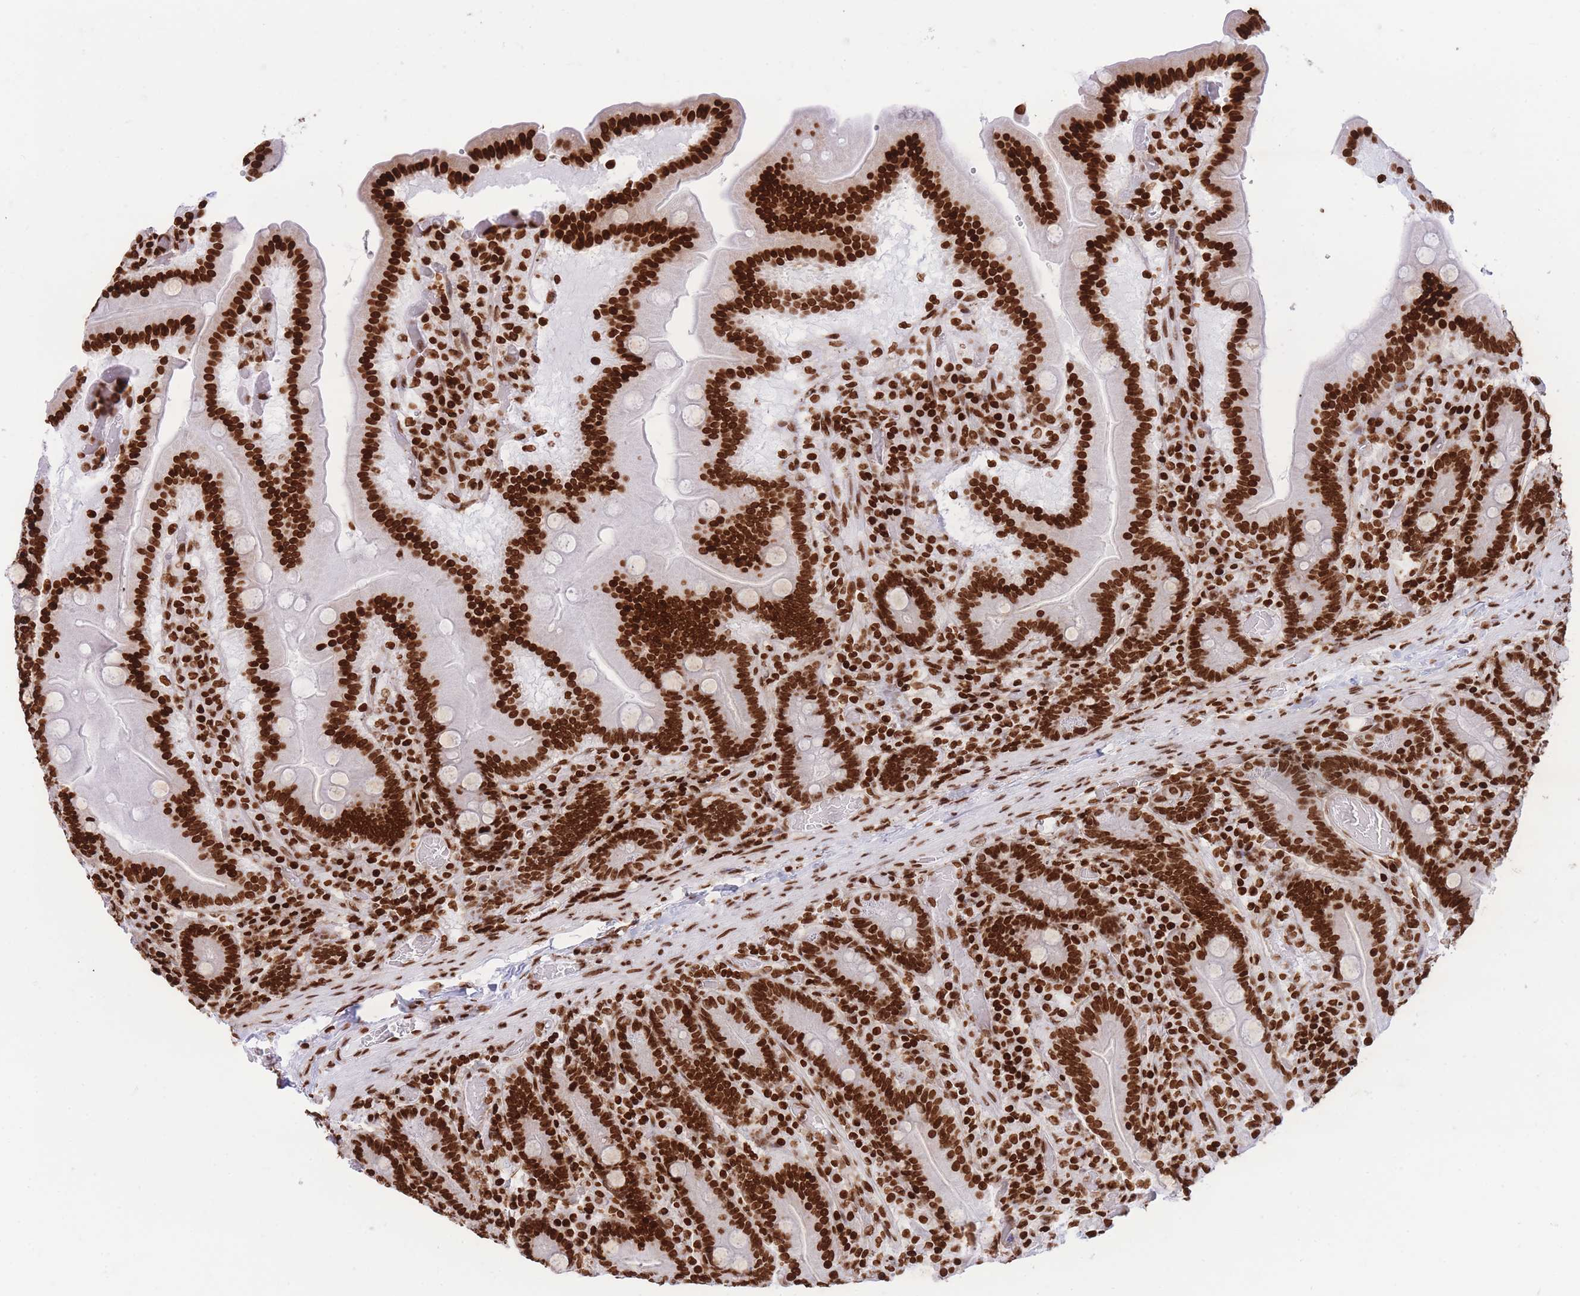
{"staining": {"intensity": "strong", "quantity": ">75%", "location": "nuclear"}, "tissue": "duodenum", "cell_type": "Glandular cells", "image_type": "normal", "snomed": [{"axis": "morphology", "description": "Normal tissue, NOS"}, {"axis": "topography", "description": "Duodenum"}], "caption": "Glandular cells show high levels of strong nuclear positivity in about >75% of cells in unremarkable duodenum. (DAB (3,3'-diaminobenzidine) = brown stain, brightfield microscopy at high magnification).", "gene": "H2BC10", "patient": {"sex": "female", "age": 62}}